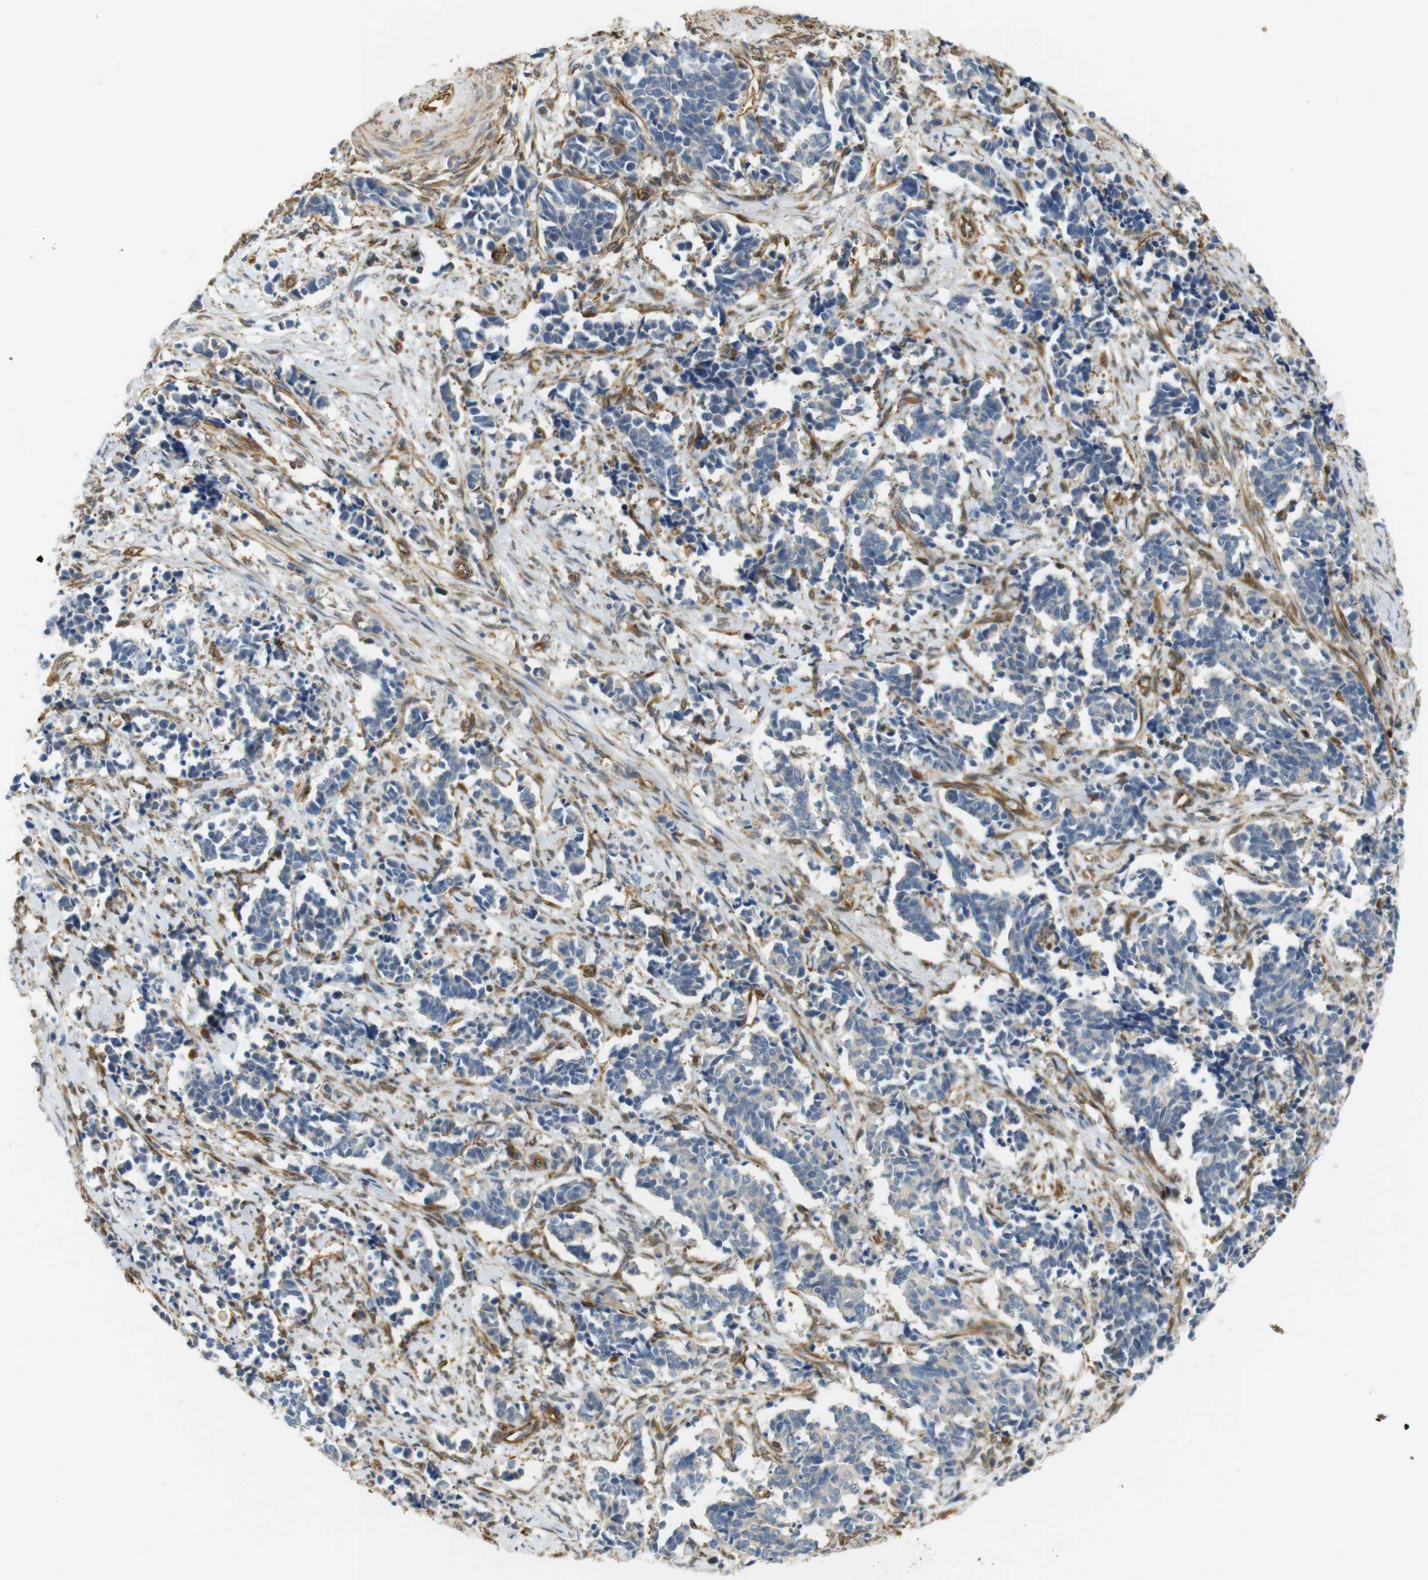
{"staining": {"intensity": "negative", "quantity": "none", "location": "none"}, "tissue": "cervical cancer", "cell_type": "Tumor cells", "image_type": "cancer", "snomed": [{"axis": "morphology", "description": "Normal tissue, NOS"}, {"axis": "morphology", "description": "Squamous cell carcinoma, NOS"}, {"axis": "topography", "description": "Cervix"}], "caption": "Immunohistochemistry (IHC) image of cervical cancer (squamous cell carcinoma) stained for a protein (brown), which exhibits no expression in tumor cells.", "gene": "CYTH3", "patient": {"sex": "female", "age": 35}}